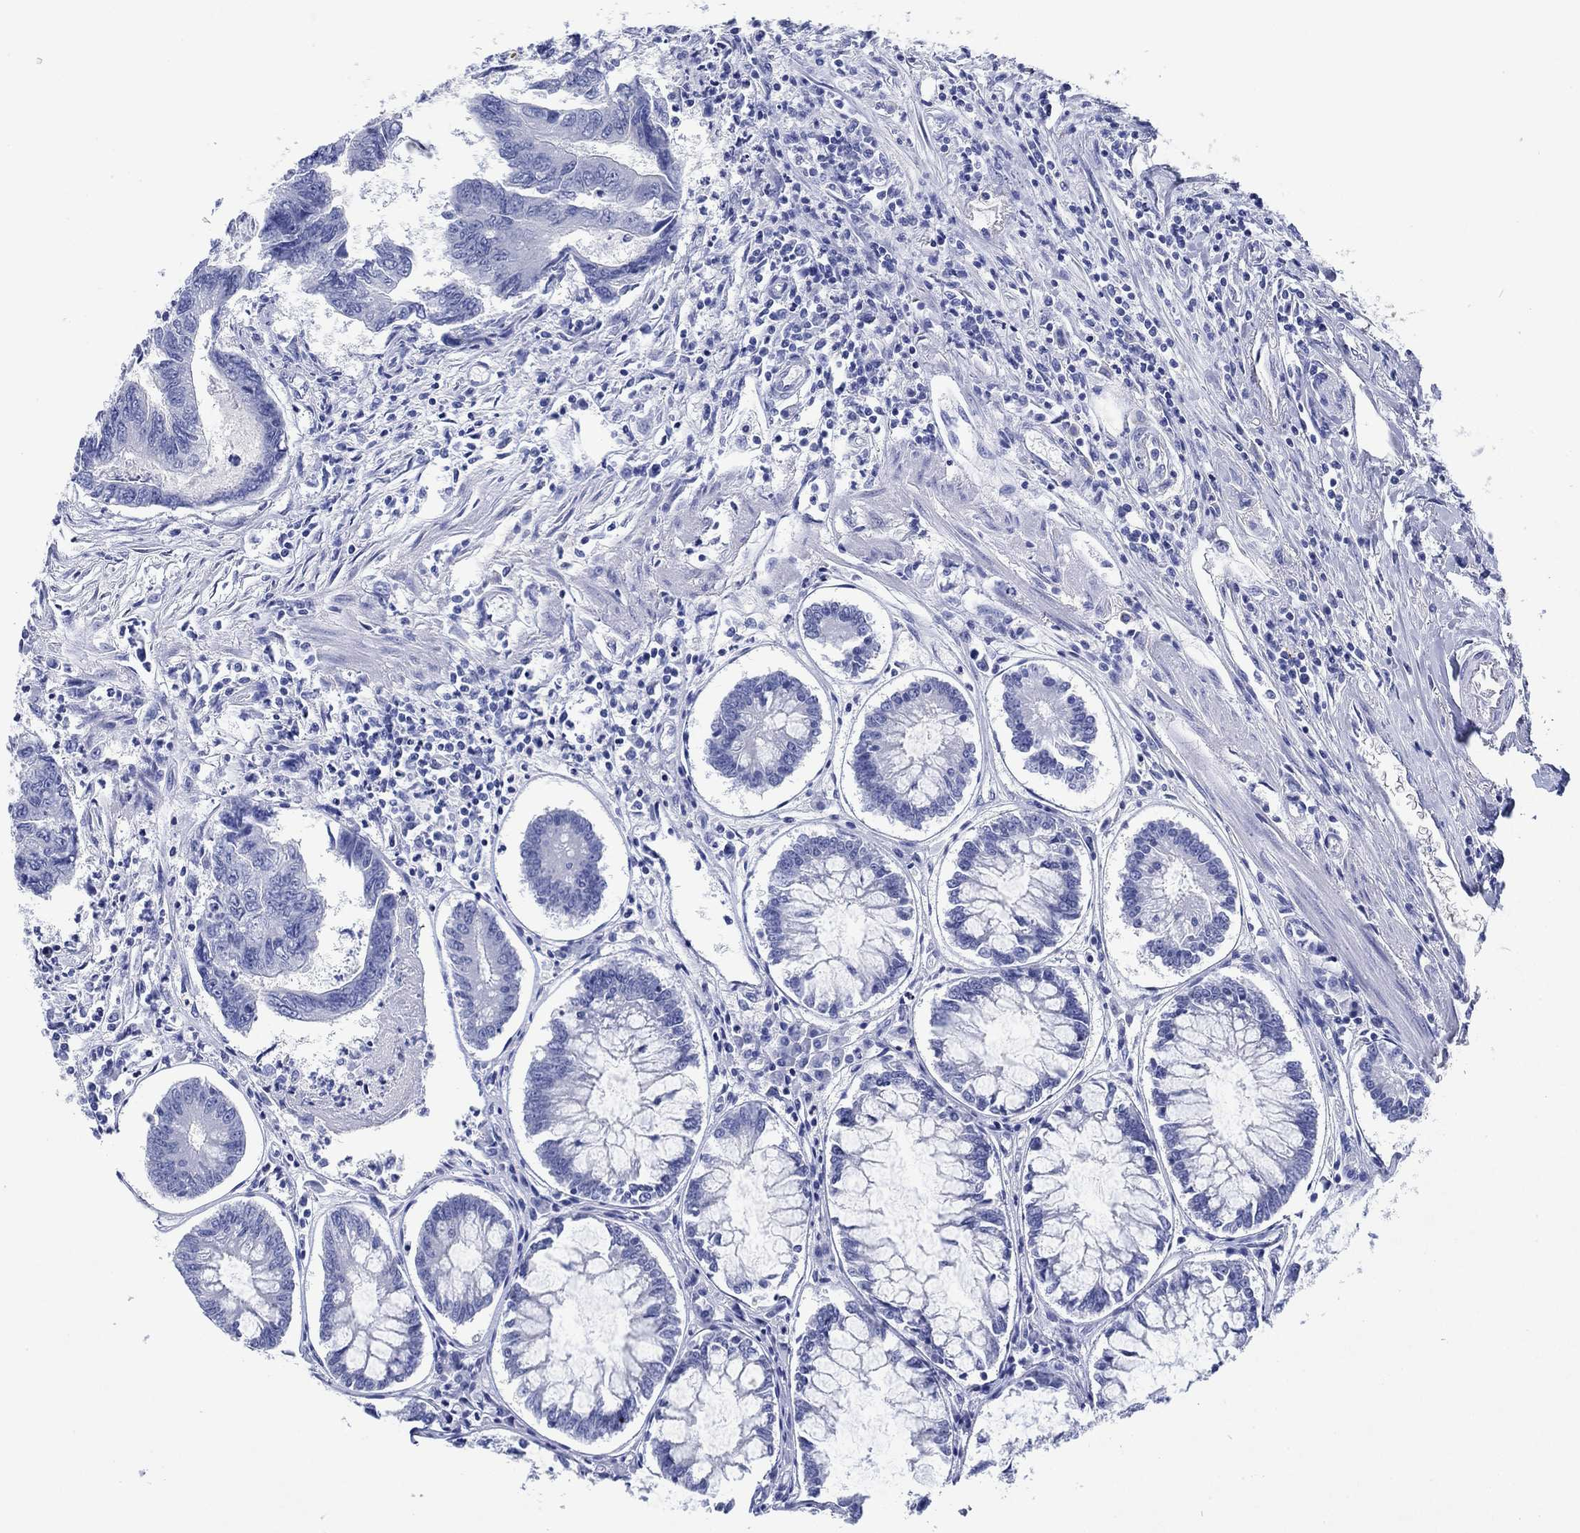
{"staining": {"intensity": "negative", "quantity": "none", "location": "none"}, "tissue": "colorectal cancer", "cell_type": "Tumor cells", "image_type": "cancer", "snomed": [{"axis": "morphology", "description": "Adenocarcinoma, NOS"}, {"axis": "topography", "description": "Colon"}], "caption": "The histopathology image exhibits no significant expression in tumor cells of adenocarcinoma (colorectal).", "gene": "HCRT", "patient": {"sex": "female", "age": 65}}